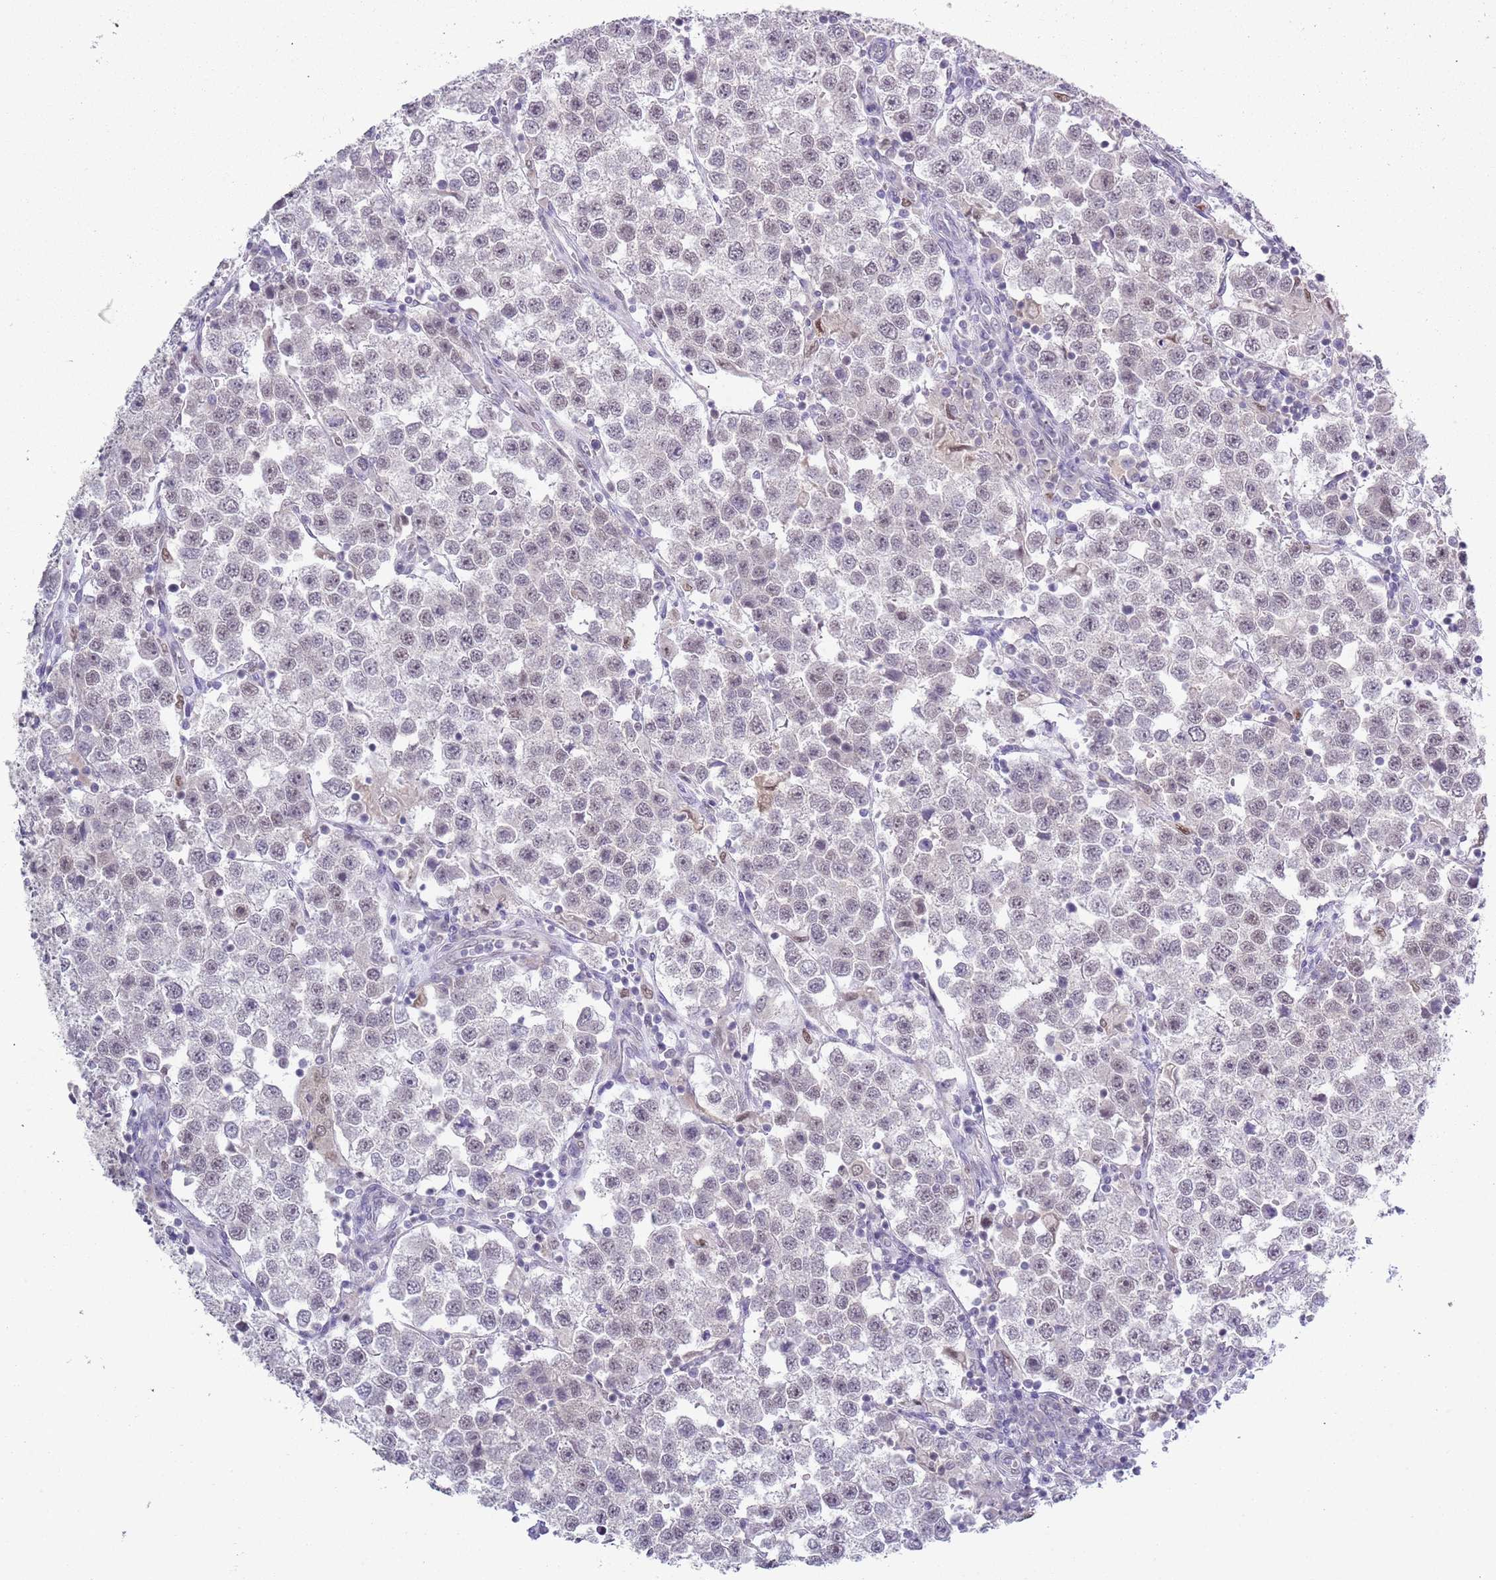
{"staining": {"intensity": "weak", "quantity": "<25%", "location": "nuclear"}, "tissue": "testis cancer", "cell_type": "Tumor cells", "image_type": "cancer", "snomed": [{"axis": "morphology", "description": "Seminoma, NOS"}, {"axis": "topography", "description": "Testis"}], "caption": "A micrograph of testis cancer stained for a protein demonstrates no brown staining in tumor cells.", "gene": "SEPHS2", "patient": {"sex": "male", "age": 37}}